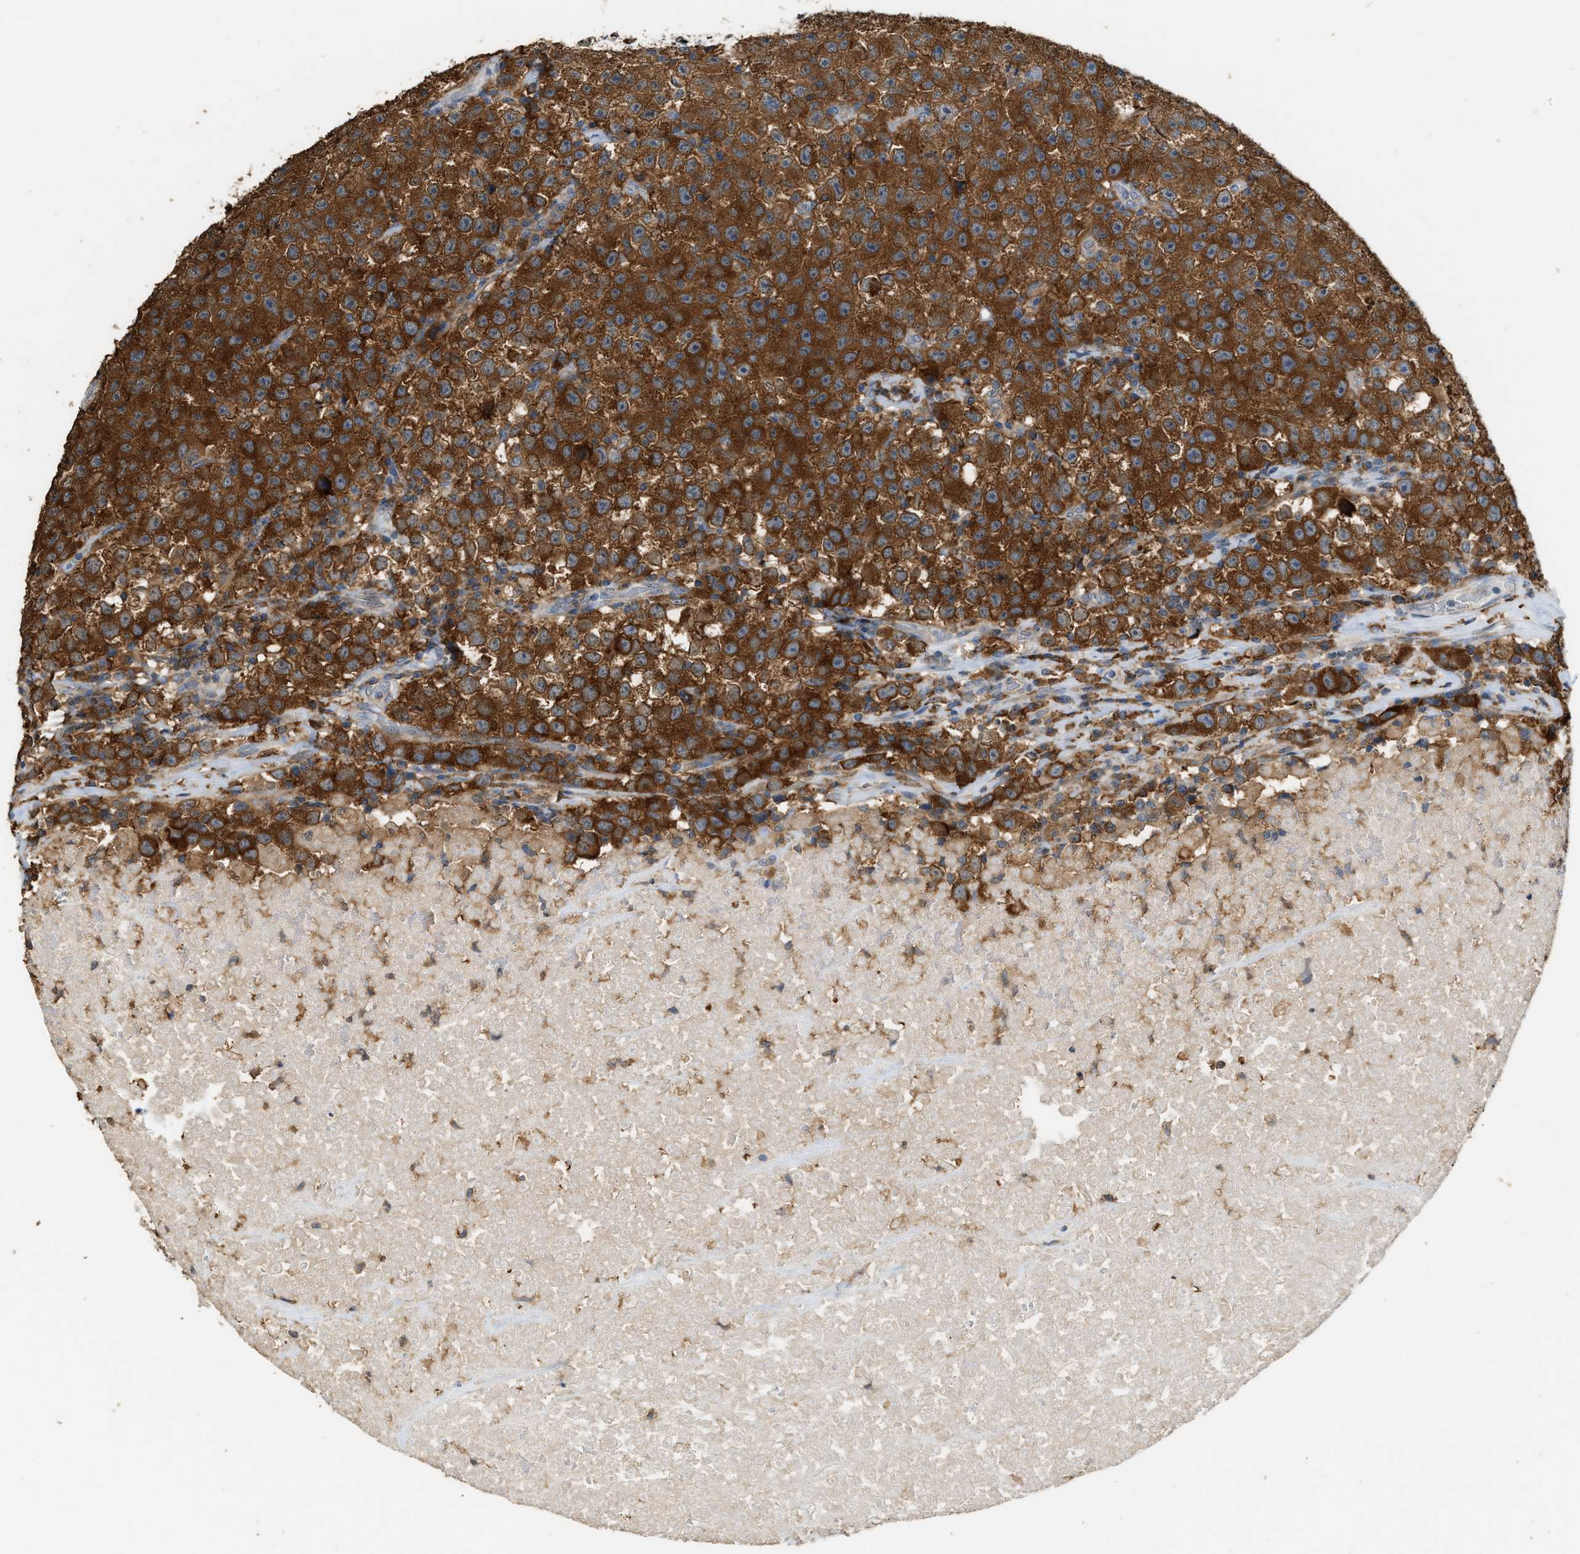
{"staining": {"intensity": "strong", "quantity": ">75%", "location": "cytoplasmic/membranous"}, "tissue": "testis cancer", "cell_type": "Tumor cells", "image_type": "cancer", "snomed": [{"axis": "morphology", "description": "Seminoma, NOS"}, {"axis": "topography", "description": "Testis"}], "caption": "Immunohistochemical staining of human testis seminoma exhibits high levels of strong cytoplasmic/membranous protein positivity in about >75% of tumor cells.", "gene": "GCN1", "patient": {"sex": "male", "age": 22}}